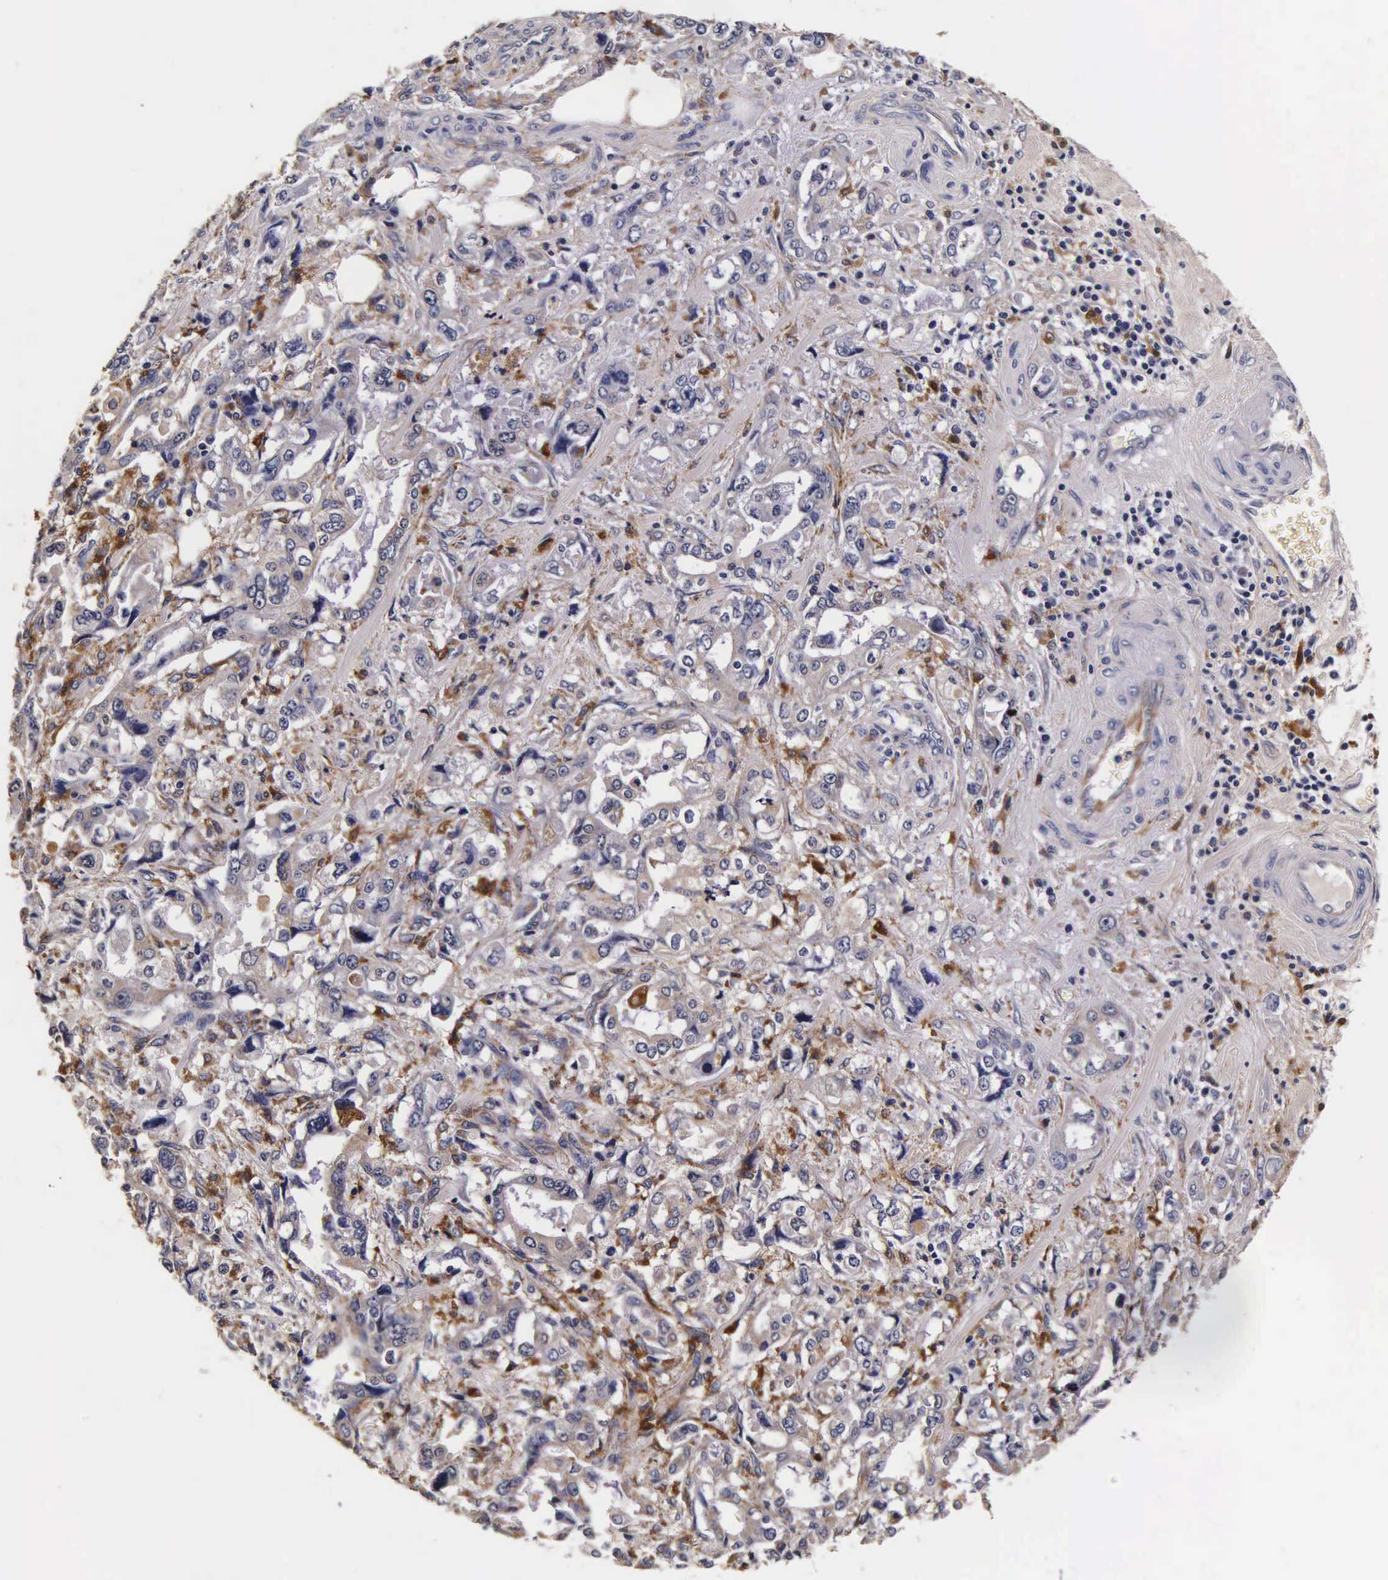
{"staining": {"intensity": "moderate", "quantity": "25%-75%", "location": "cytoplasmic/membranous"}, "tissue": "stomach cancer", "cell_type": "Tumor cells", "image_type": "cancer", "snomed": [{"axis": "morphology", "description": "Adenocarcinoma, NOS"}, {"axis": "topography", "description": "Pancreas"}, {"axis": "topography", "description": "Stomach, upper"}], "caption": "Immunohistochemical staining of stomach cancer exhibits medium levels of moderate cytoplasmic/membranous positivity in approximately 25%-75% of tumor cells.", "gene": "CTSB", "patient": {"sex": "male", "age": 77}}